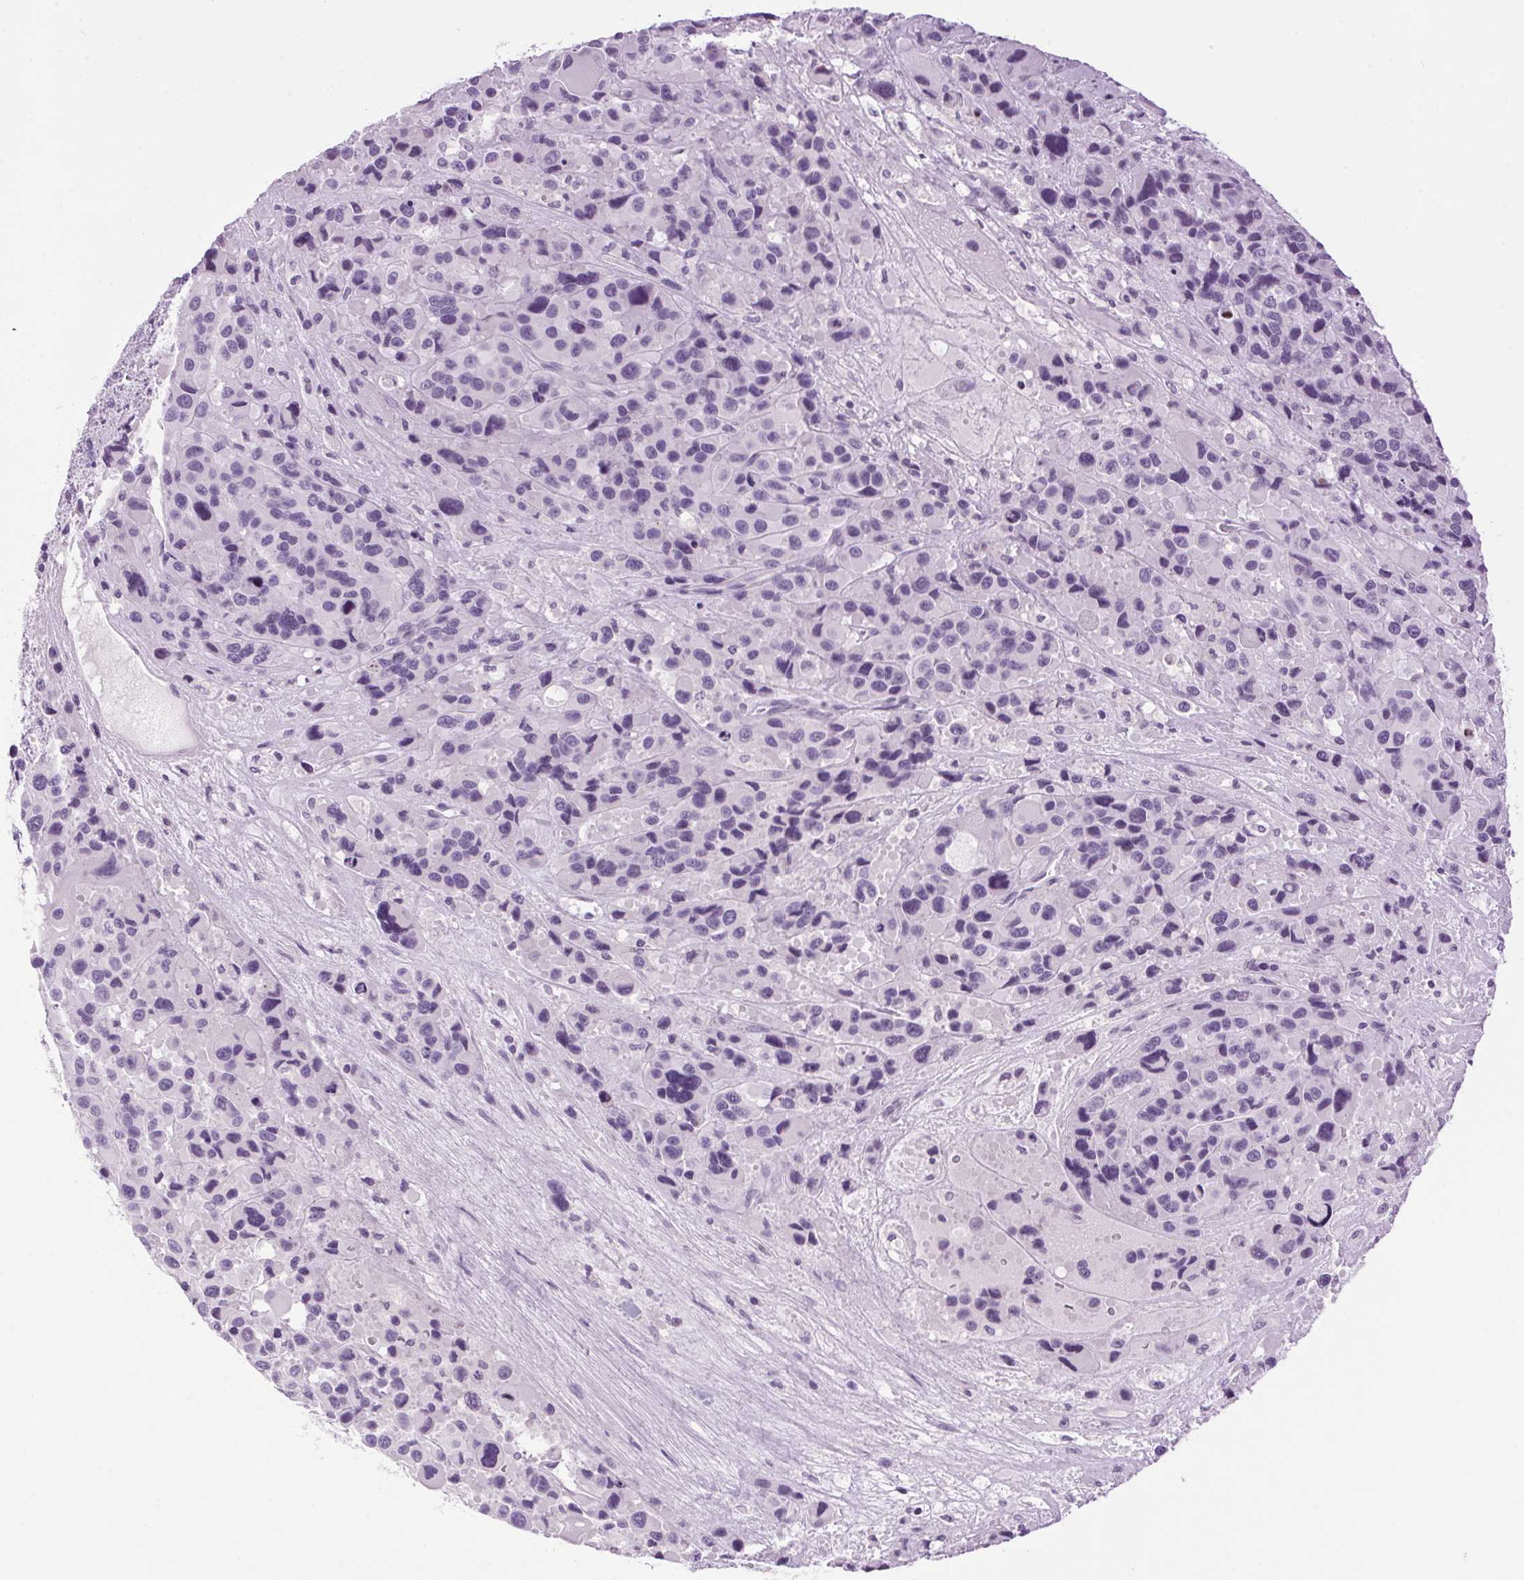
{"staining": {"intensity": "negative", "quantity": "none", "location": "none"}, "tissue": "melanoma", "cell_type": "Tumor cells", "image_type": "cancer", "snomed": [{"axis": "morphology", "description": "Malignant melanoma, Metastatic site"}, {"axis": "topography", "description": "Lymph node"}], "caption": "IHC histopathology image of neoplastic tissue: melanoma stained with DAB demonstrates no significant protein staining in tumor cells.", "gene": "TMEM88B", "patient": {"sex": "female", "age": 65}}